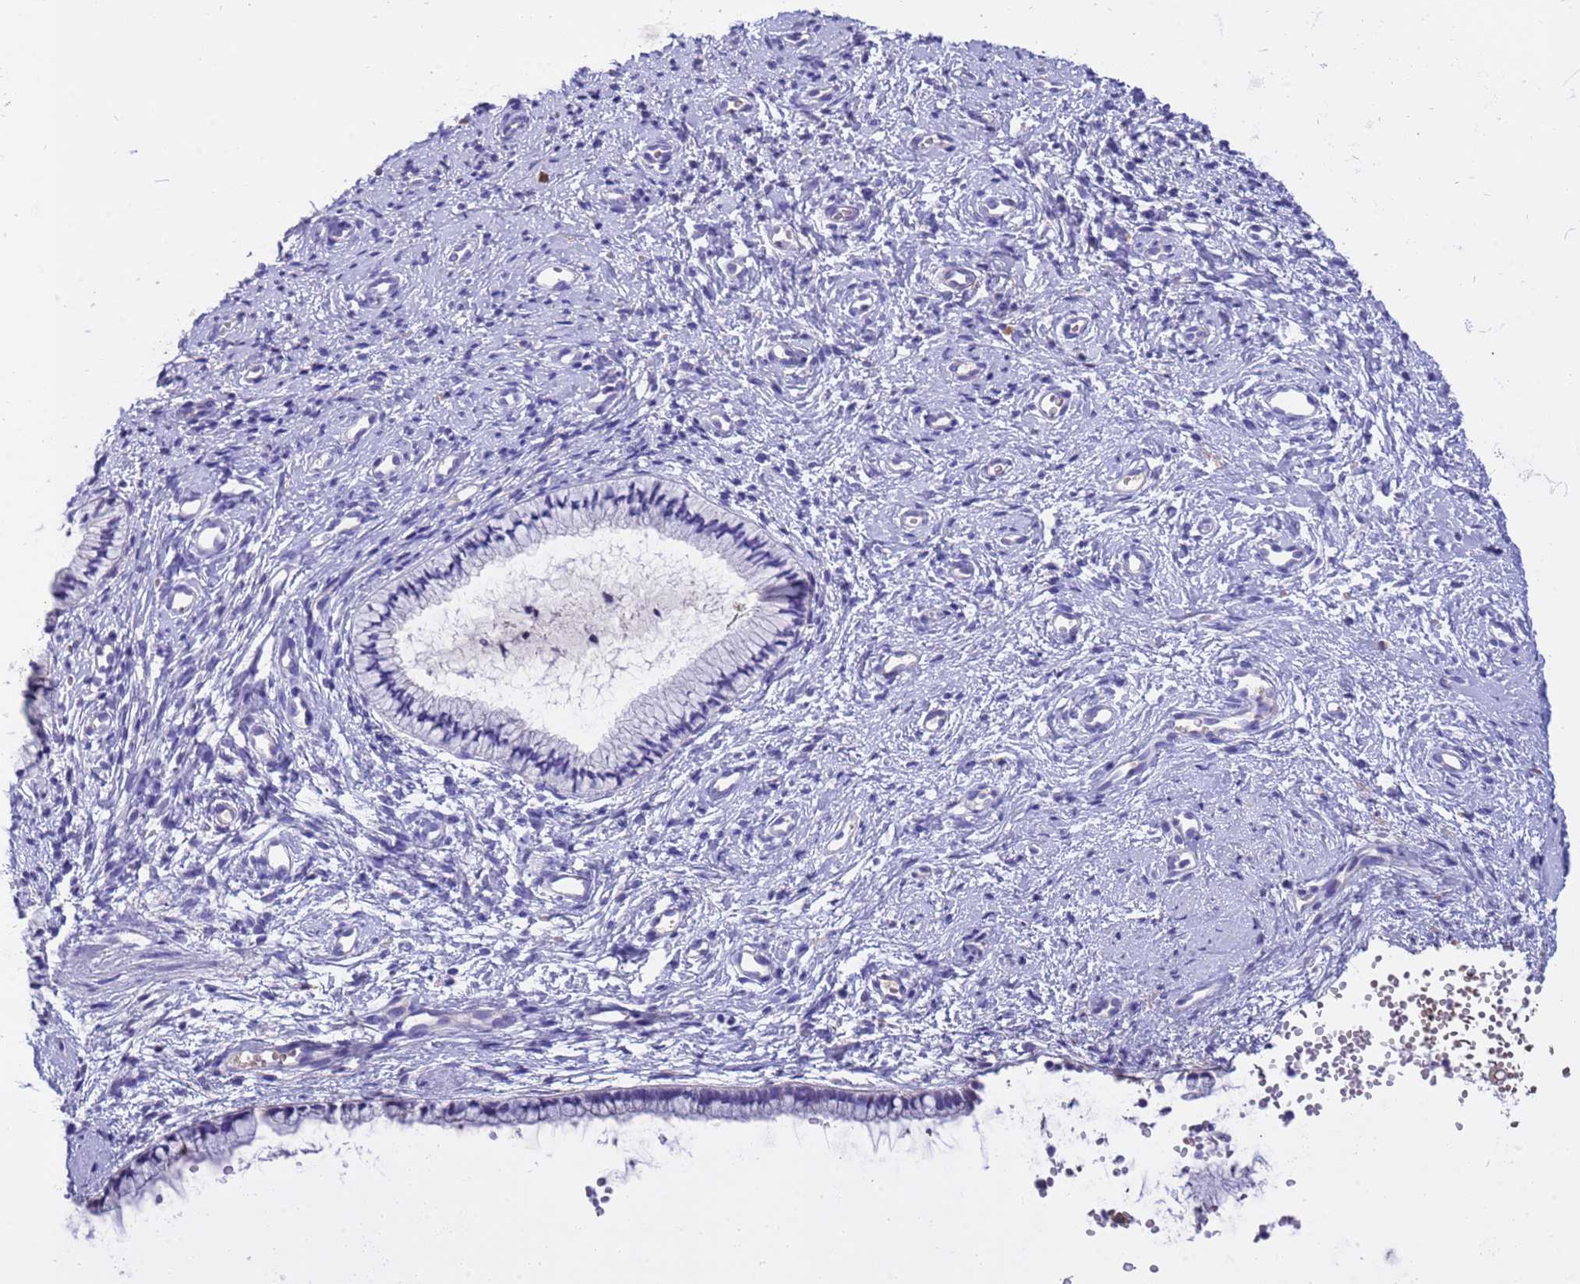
{"staining": {"intensity": "negative", "quantity": "none", "location": "none"}, "tissue": "cervix", "cell_type": "Glandular cells", "image_type": "normal", "snomed": [{"axis": "morphology", "description": "Normal tissue, NOS"}, {"axis": "topography", "description": "Cervix"}], "caption": "Immunohistochemical staining of benign human cervix displays no significant expression in glandular cells. (Stains: DAB (3,3'-diaminobenzidine) immunohistochemistry (IHC) with hematoxylin counter stain, Microscopy: brightfield microscopy at high magnification).", "gene": "SLC24A3", "patient": {"sex": "female", "age": 57}}